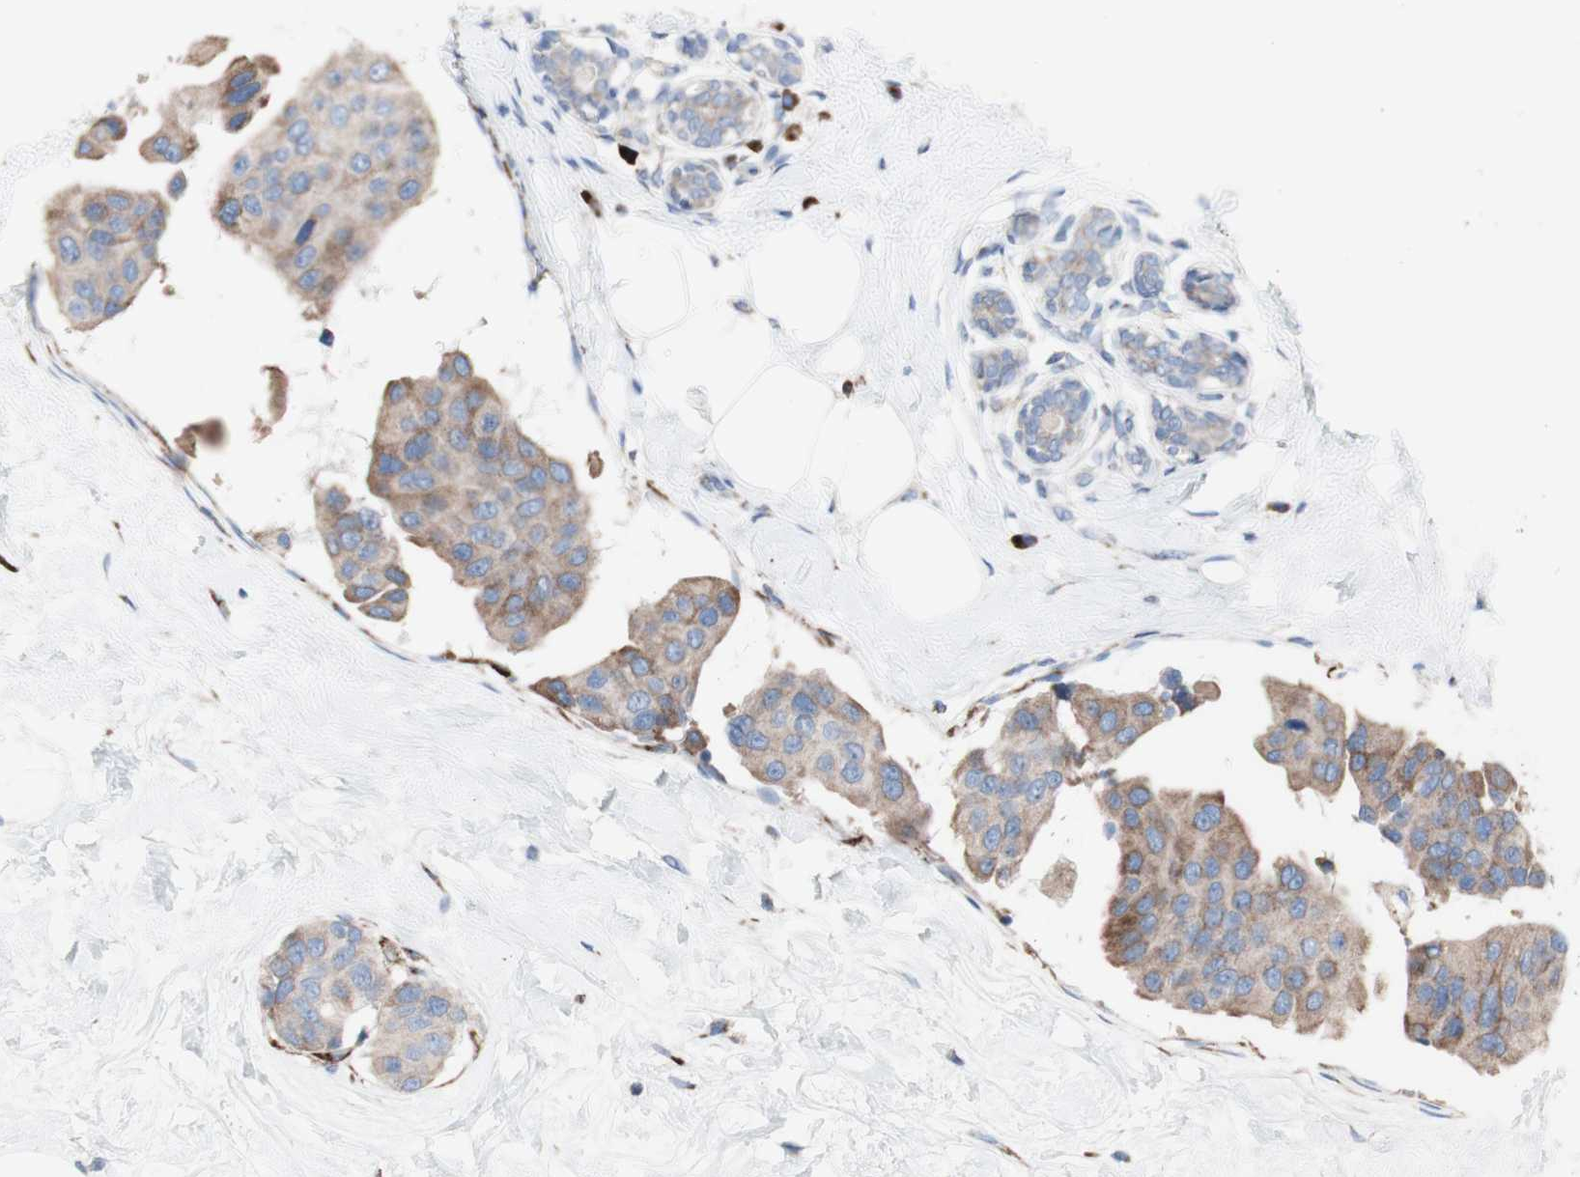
{"staining": {"intensity": "moderate", "quantity": "25%-75%", "location": "cytoplasmic/membranous"}, "tissue": "breast cancer", "cell_type": "Tumor cells", "image_type": "cancer", "snomed": [{"axis": "morphology", "description": "Normal tissue, NOS"}, {"axis": "morphology", "description": "Duct carcinoma"}, {"axis": "topography", "description": "Breast"}], "caption": "This is a histology image of immunohistochemistry staining of breast cancer, which shows moderate staining in the cytoplasmic/membranous of tumor cells.", "gene": "AGPAT5", "patient": {"sex": "female", "age": 39}}